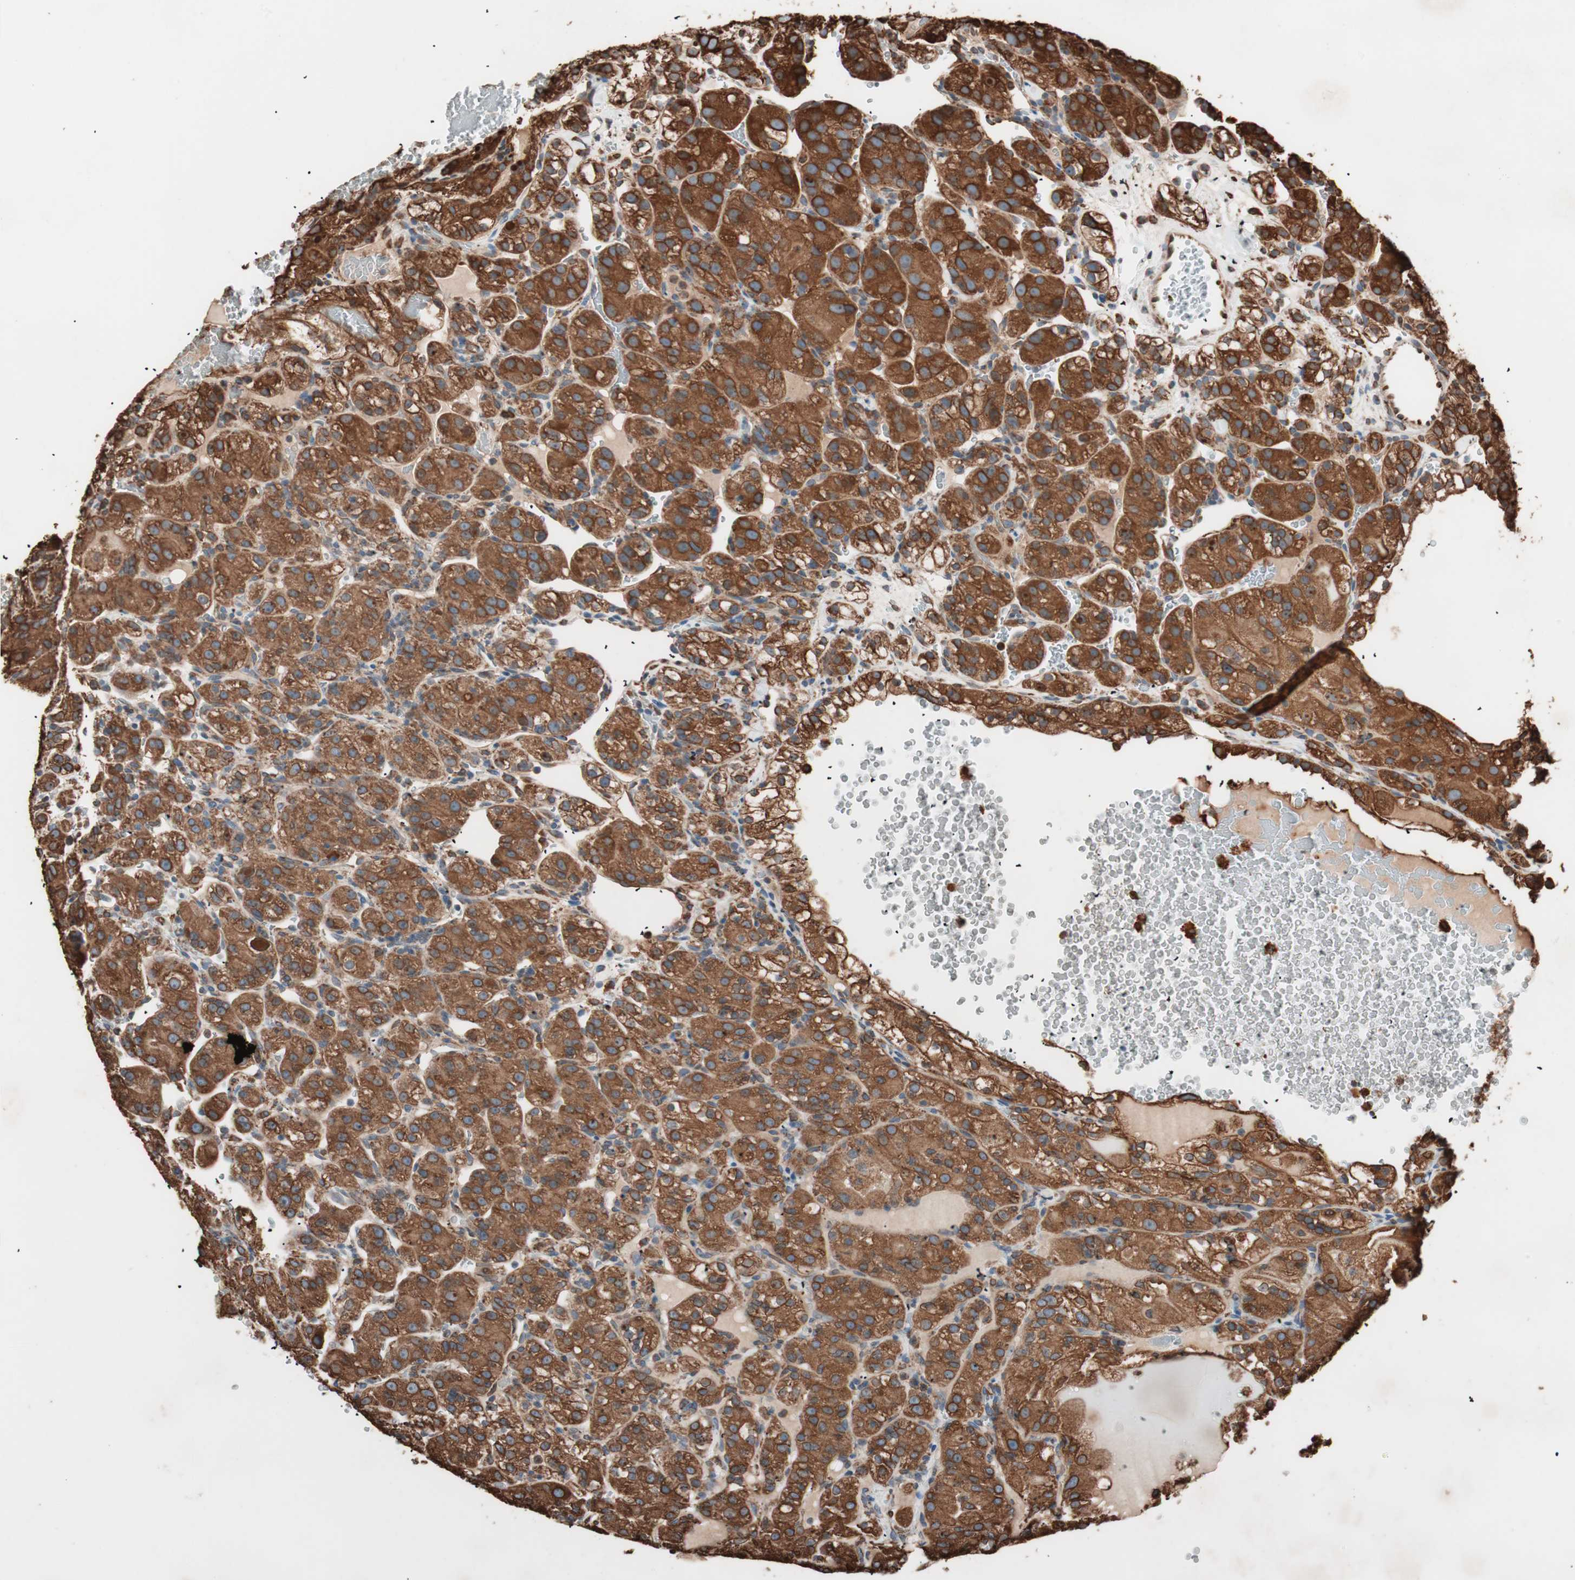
{"staining": {"intensity": "strong", "quantity": ">75%", "location": "cytoplasmic/membranous"}, "tissue": "renal cancer", "cell_type": "Tumor cells", "image_type": "cancer", "snomed": [{"axis": "morphology", "description": "Normal tissue, NOS"}, {"axis": "morphology", "description": "Adenocarcinoma, NOS"}, {"axis": "topography", "description": "Kidney"}], "caption": "Protein expression analysis of renal cancer (adenocarcinoma) shows strong cytoplasmic/membranous positivity in about >75% of tumor cells.", "gene": "VEGFA", "patient": {"sex": "male", "age": 61}}